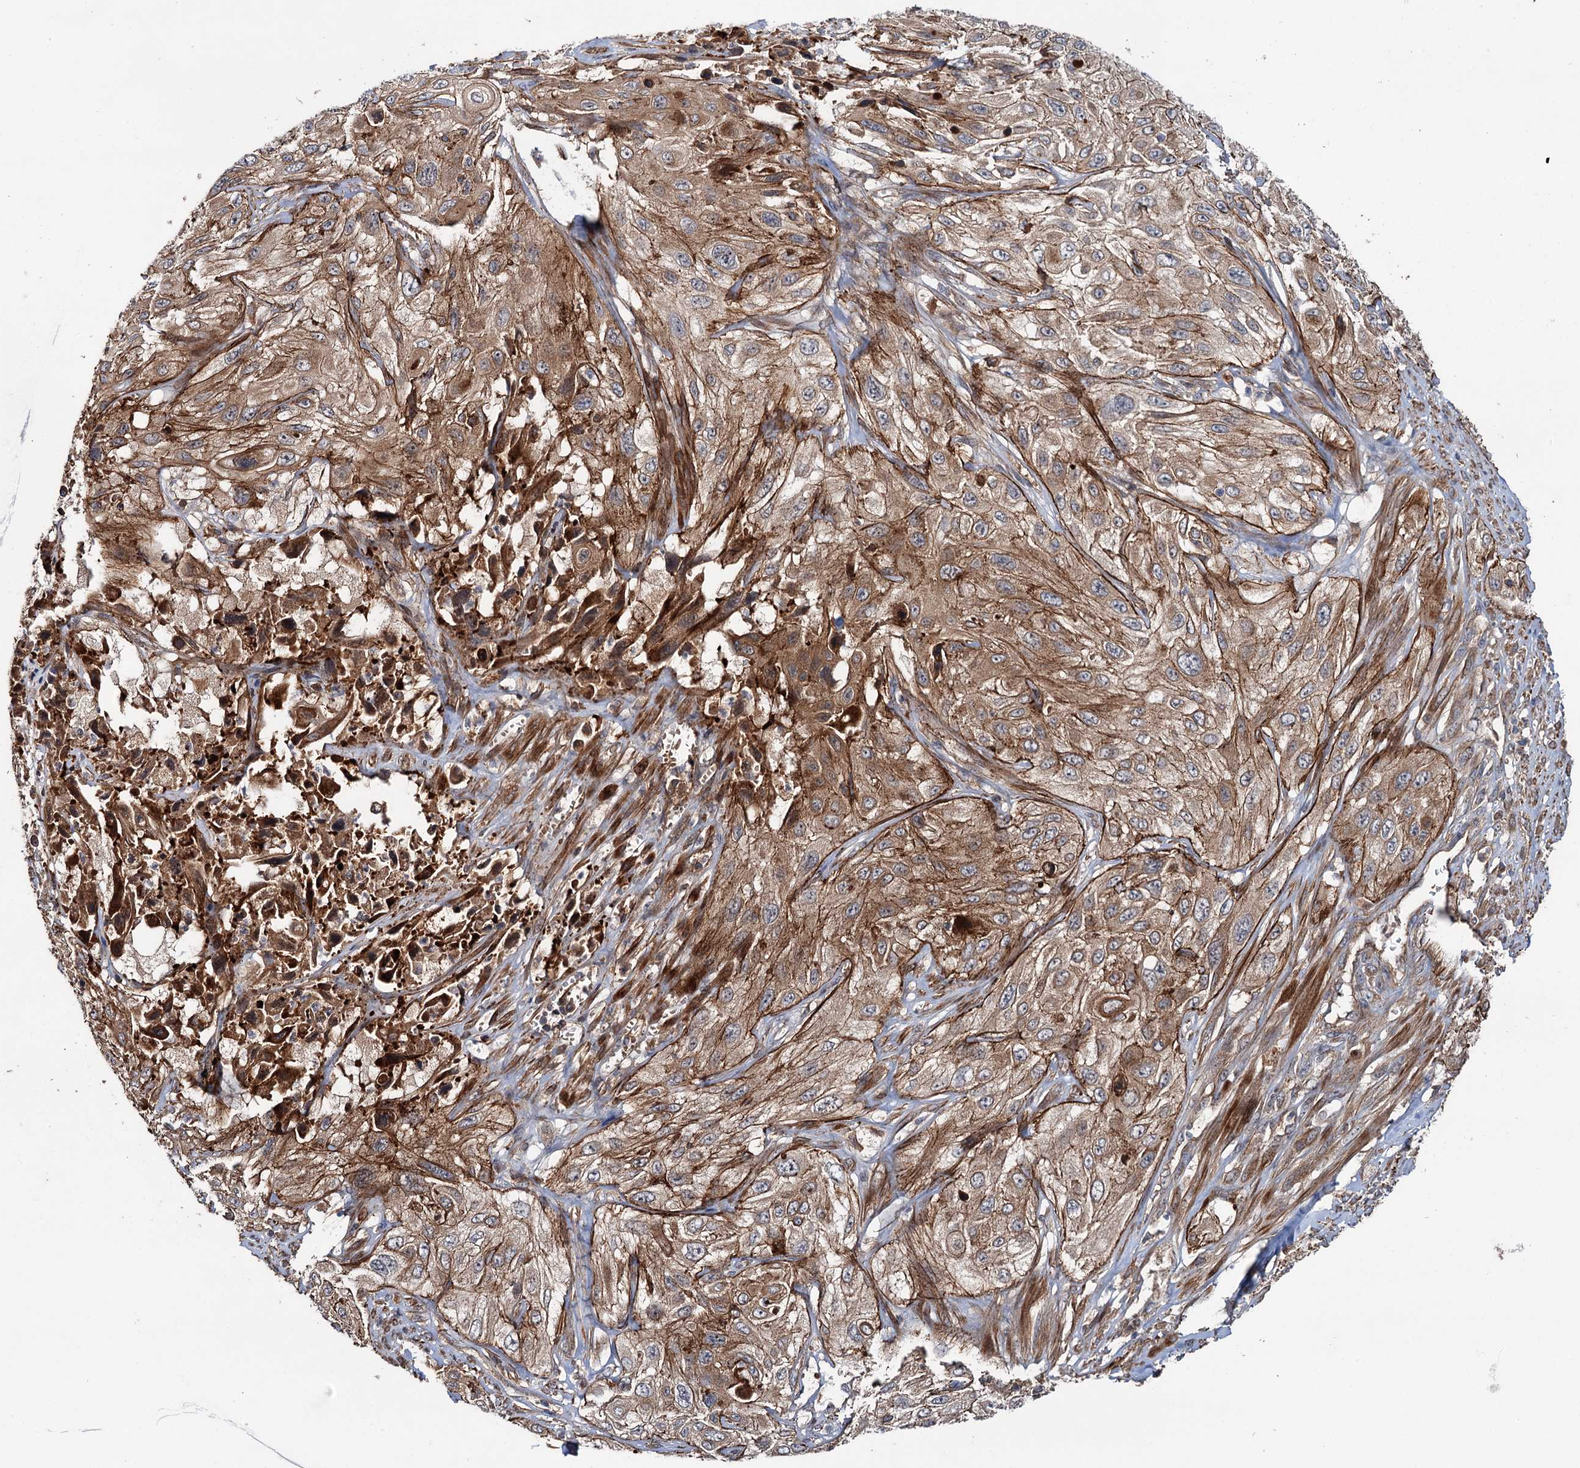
{"staining": {"intensity": "moderate", "quantity": ">75%", "location": "cytoplasmic/membranous"}, "tissue": "cervical cancer", "cell_type": "Tumor cells", "image_type": "cancer", "snomed": [{"axis": "morphology", "description": "Squamous cell carcinoma, NOS"}, {"axis": "topography", "description": "Cervix"}], "caption": "Human cervical squamous cell carcinoma stained with a protein marker exhibits moderate staining in tumor cells.", "gene": "ADGRG4", "patient": {"sex": "female", "age": 42}}